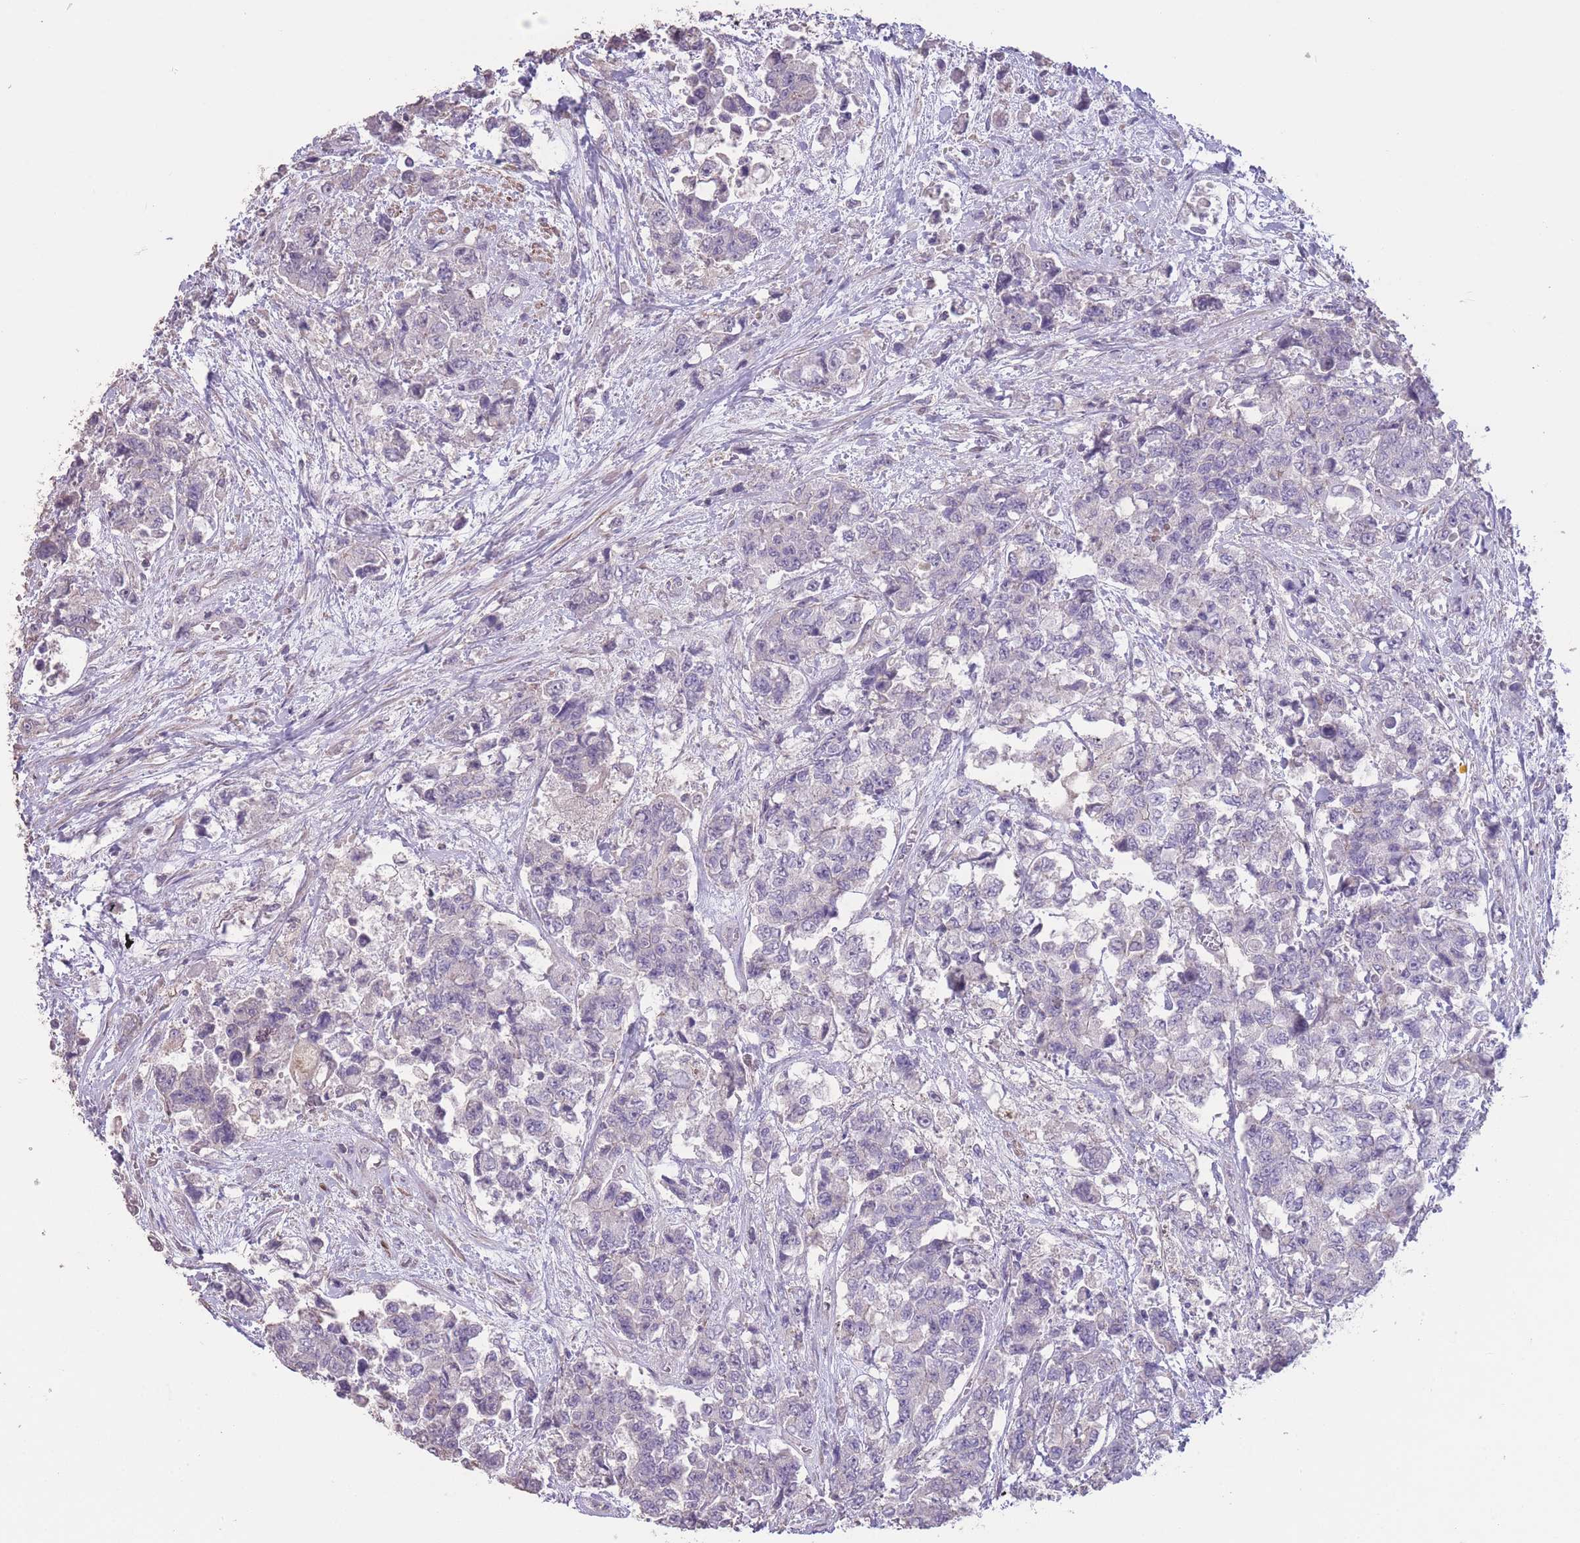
{"staining": {"intensity": "negative", "quantity": "none", "location": "none"}, "tissue": "urothelial cancer", "cell_type": "Tumor cells", "image_type": "cancer", "snomed": [{"axis": "morphology", "description": "Urothelial carcinoma, High grade"}, {"axis": "topography", "description": "Urinary bladder"}], "caption": "DAB (3,3'-diaminobenzidine) immunohistochemical staining of urothelial carcinoma (high-grade) exhibits no significant staining in tumor cells. Nuclei are stained in blue.", "gene": "RSPH10B", "patient": {"sex": "female", "age": 78}}